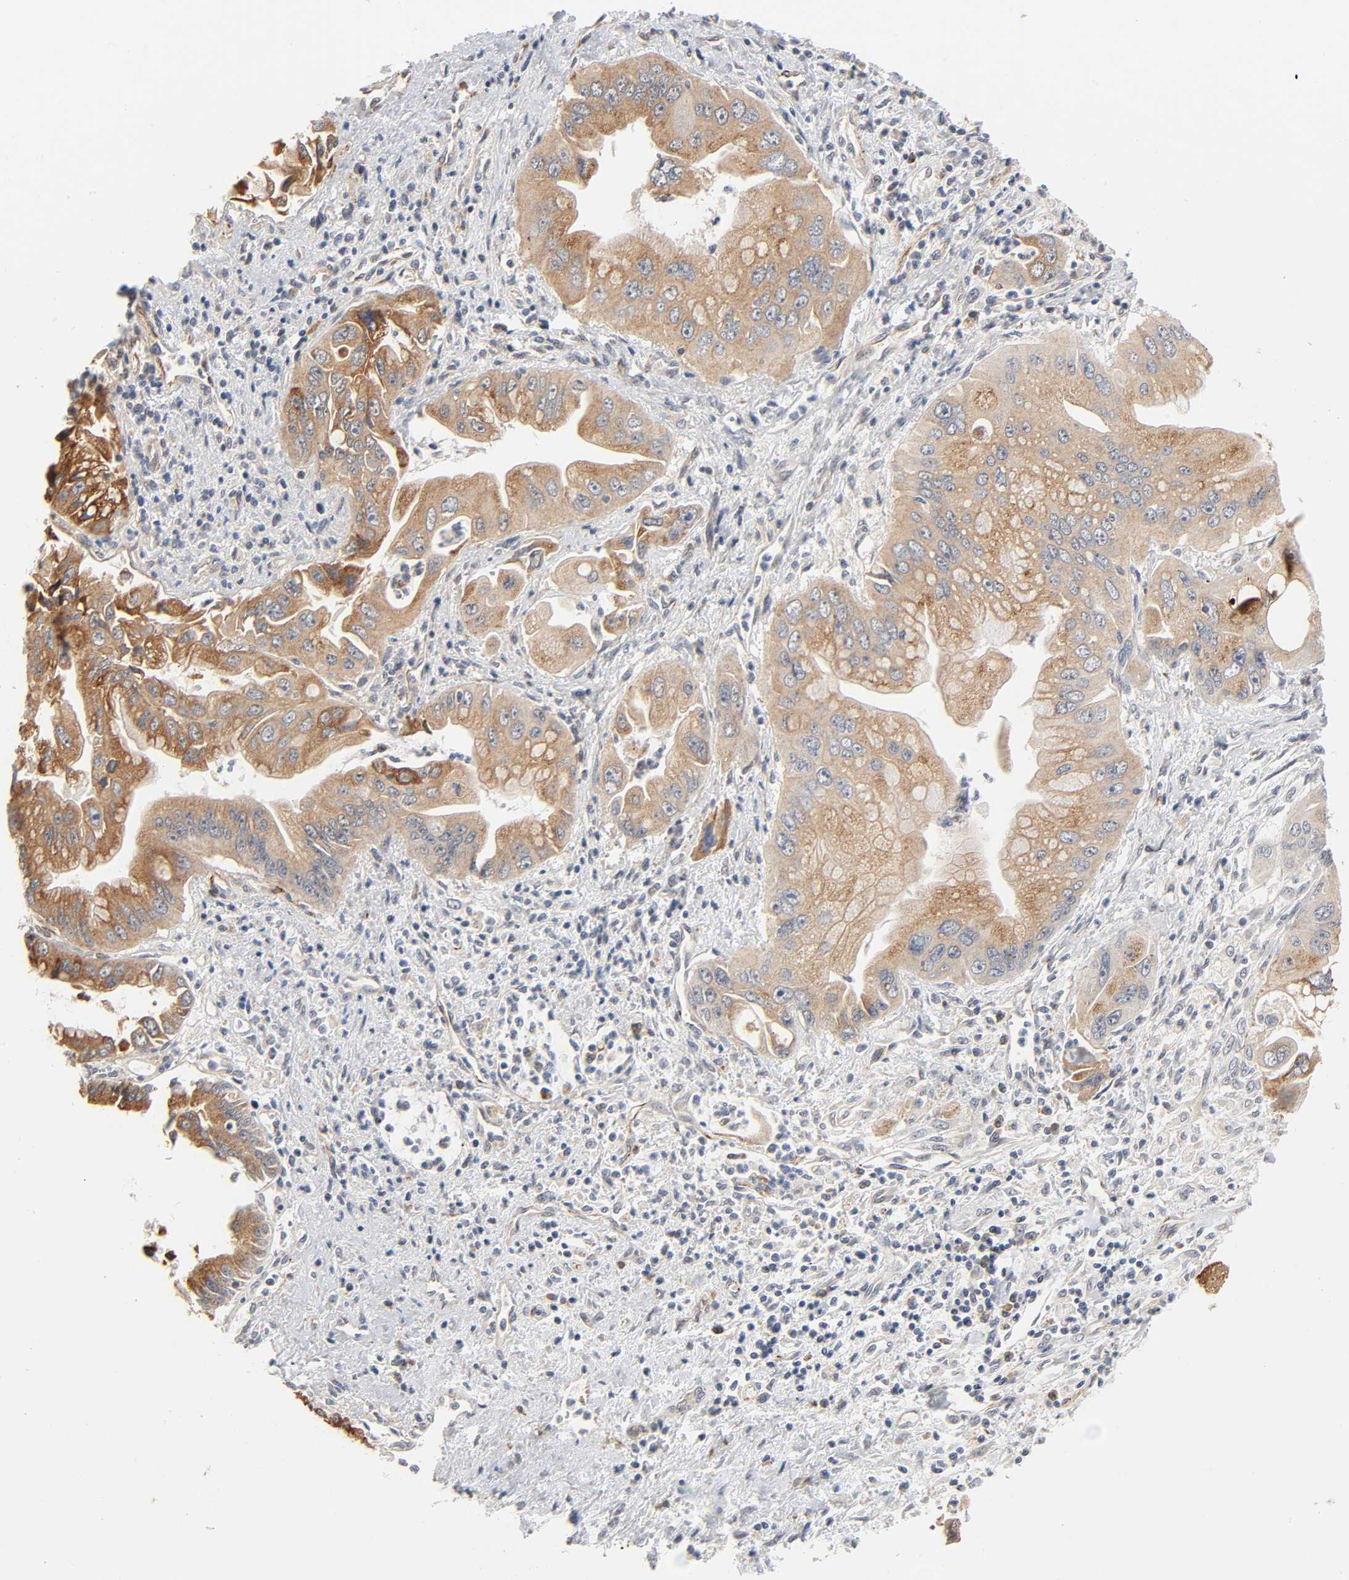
{"staining": {"intensity": "moderate", "quantity": ">75%", "location": "cytoplasmic/membranous"}, "tissue": "pancreatic cancer", "cell_type": "Tumor cells", "image_type": "cancer", "snomed": [{"axis": "morphology", "description": "Adenocarcinoma, NOS"}, {"axis": "topography", "description": "Pancreas"}], "caption": "Adenocarcinoma (pancreatic) stained for a protein displays moderate cytoplasmic/membranous positivity in tumor cells.", "gene": "REEP6", "patient": {"sex": "male", "age": 59}}